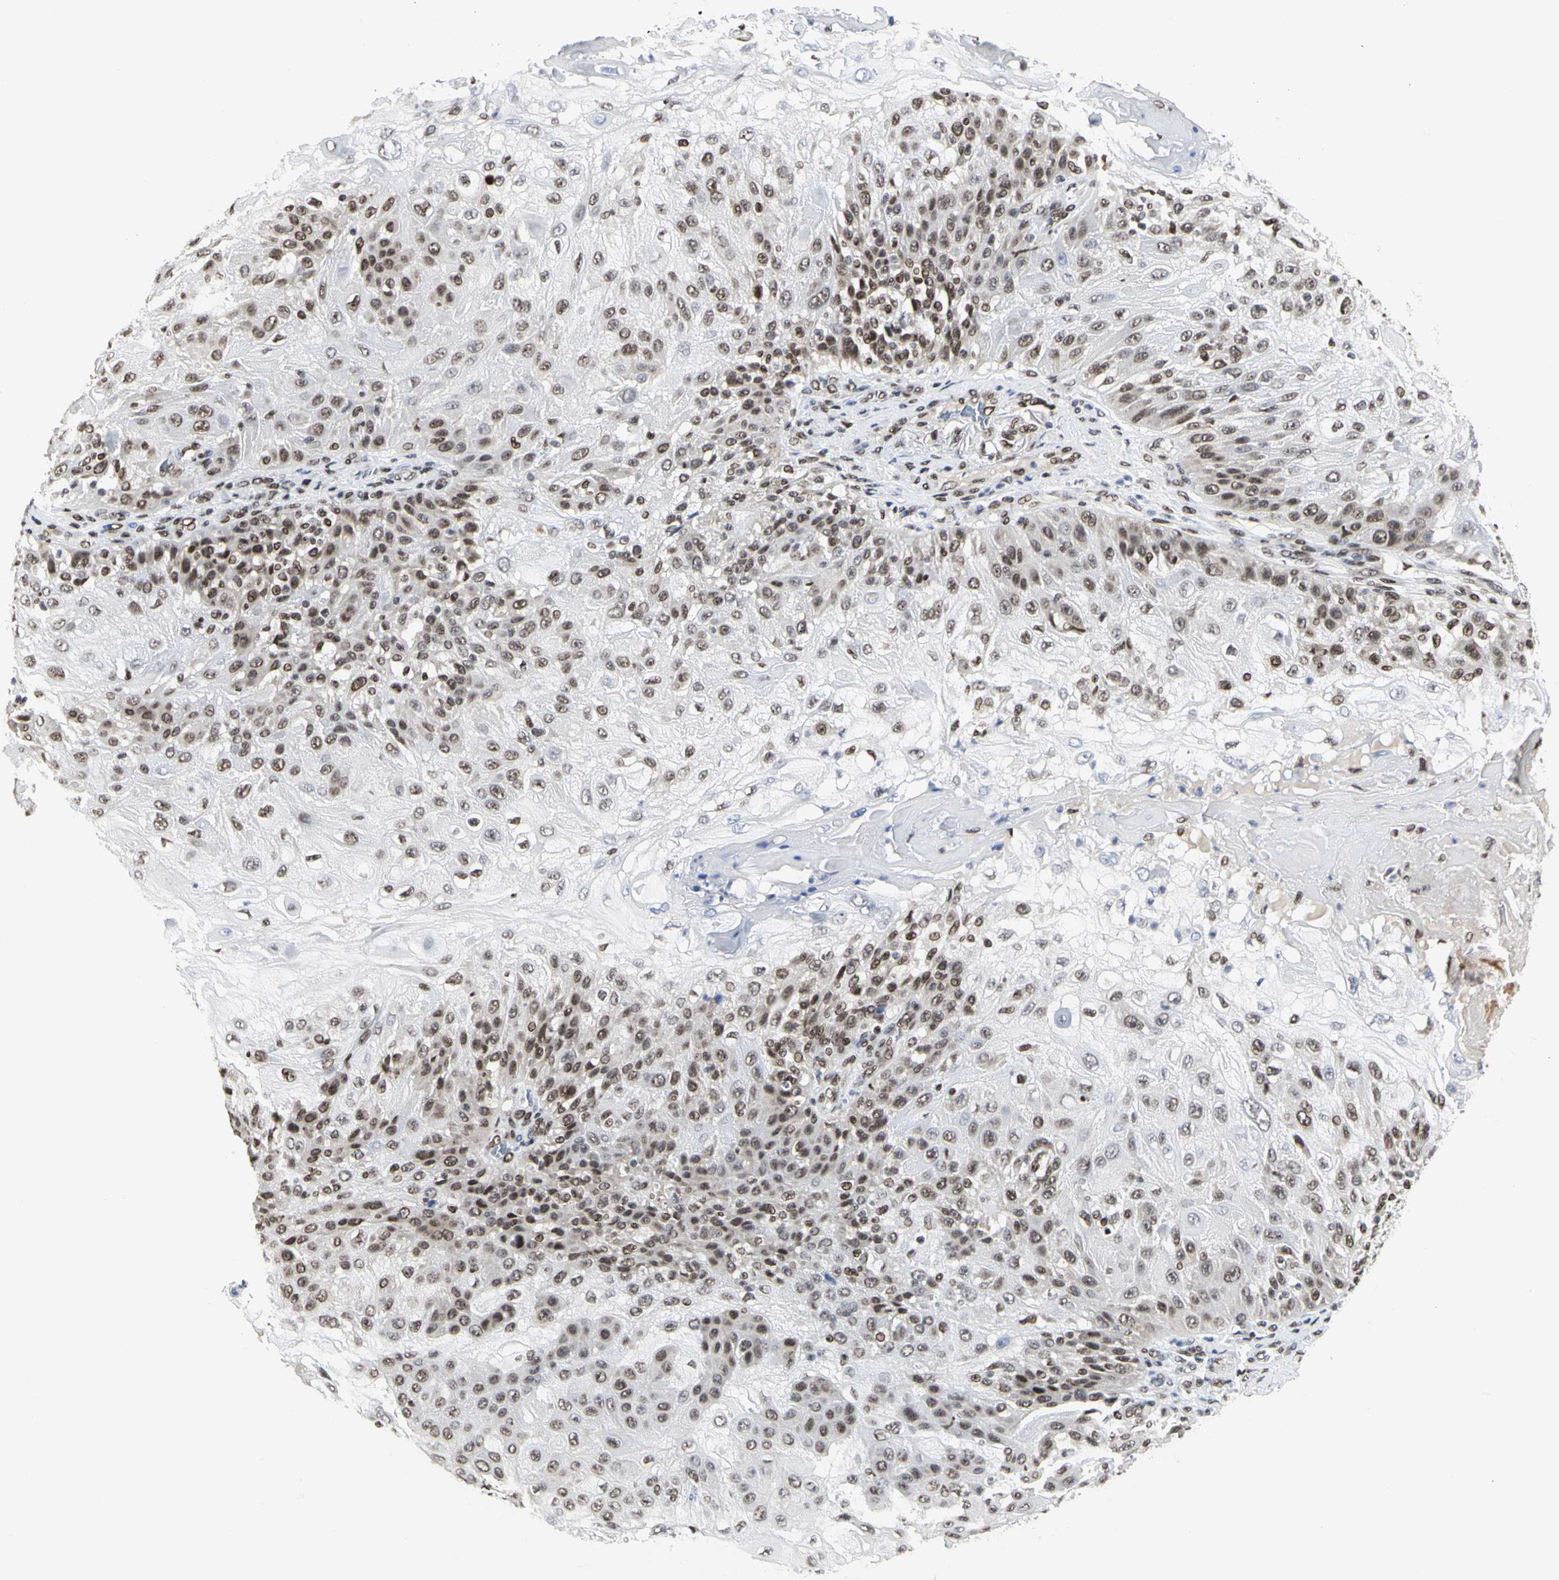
{"staining": {"intensity": "moderate", "quantity": ">75%", "location": "nuclear"}, "tissue": "skin cancer", "cell_type": "Tumor cells", "image_type": "cancer", "snomed": [{"axis": "morphology", "description": "Normal tissue, NOS"}, {"axis": "morphology", "description": "Squamous cell carcinoma, NOS"}, {"axis": "topography", "description": "Skin"}], "caption": "Human skin squamous cell carcinoma stained with a protein marker reveals moderate staining in tumor cells.", "gene": "PRMT3", "patient": {"sex": "female", "age": 83}}